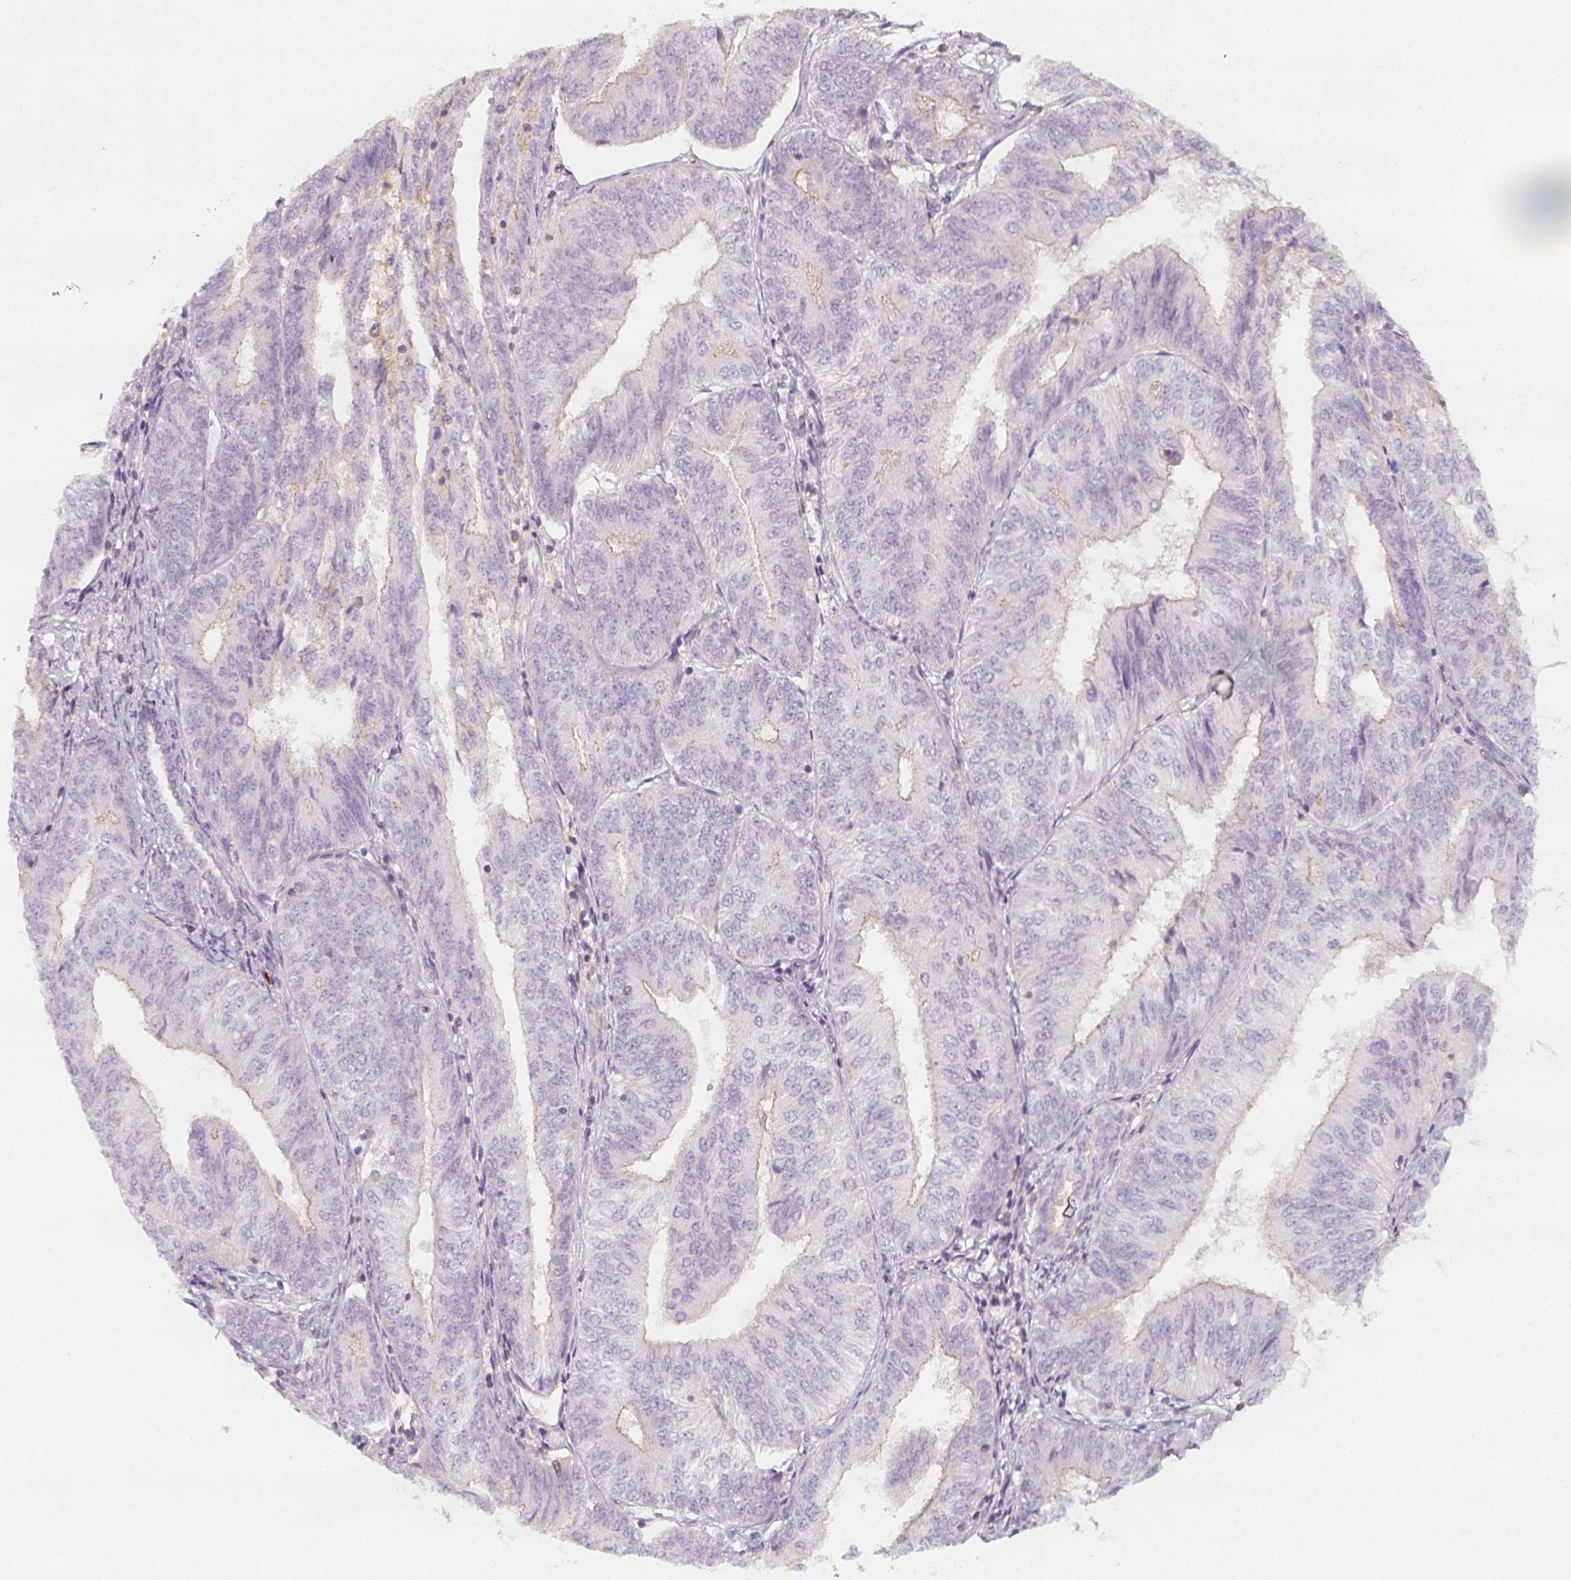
{"staining": {"intensity": "negative", "quantity": "none", "location": "none"}, "tissue": "endometrial cancer", "cell_type": "Tumor cells", "image_type": "cancer", "snomed": [{"axis": "morphology", "description": "Adenocarcinoma, NOS"}, {"axis": "topography", "description": "Endometrium"}], "caption": "The photomicrograph exhibits no staining of tumor cells in adenocarcinoma (endometrial).", "gene": "PTPRJ", "patient": {"sex": "female", "age": 58}}